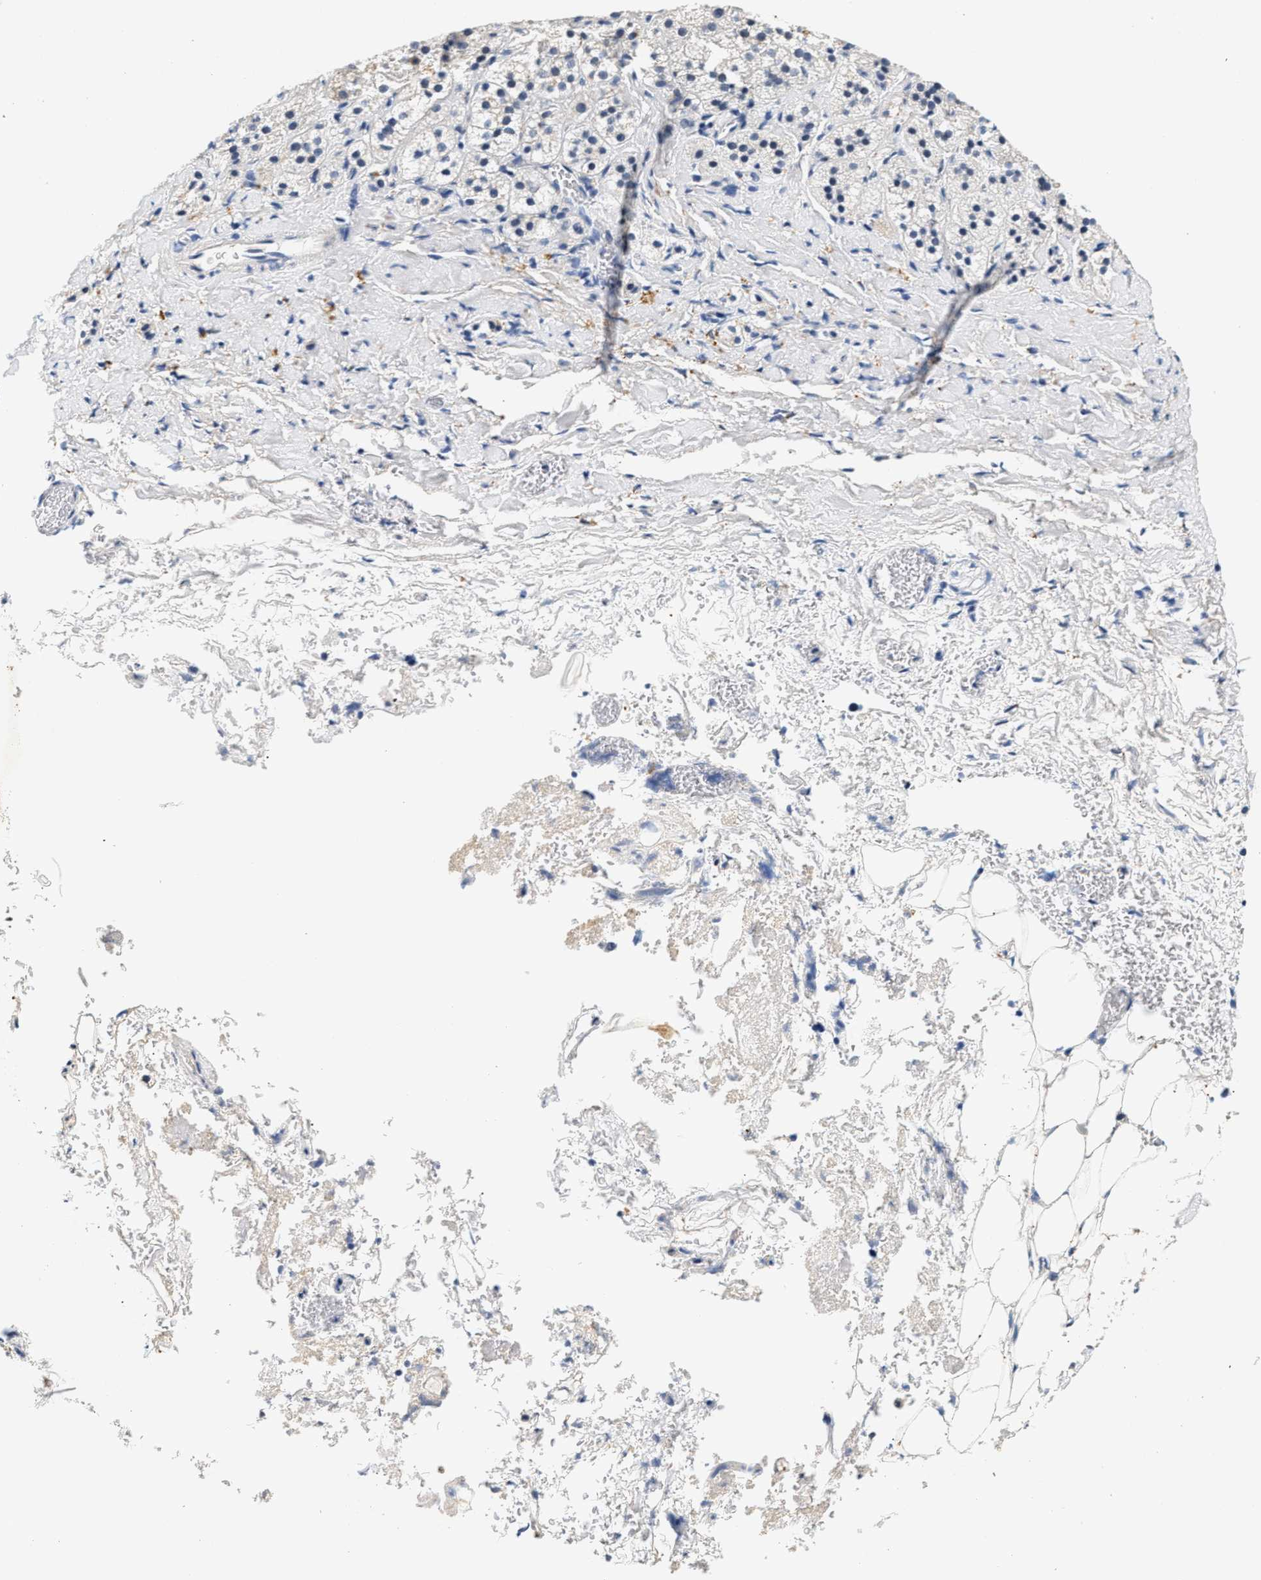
{"staining": {"intensity": "negative", "quantity": "none", "location": "none"}, "tissue": "adrenal gland", "cell_type": "Glandular cells", "image_type": "normal", "snomed": [{"axis": "morphology", "description": "Normal tissue, NOS"}, {"axis": "topography", "description": "Adrenal gland"}], "caption": "This micrograph is of unremarkable adrenal gland stained with immunohistochemistry (IHC) to label a protein in brown with the nuclei are counter-stained blue. There is no staining in glandular cells. Nuclei are stained in blue.", "gene": "MED22", "patient": {"sex": "female", "age": 44}}